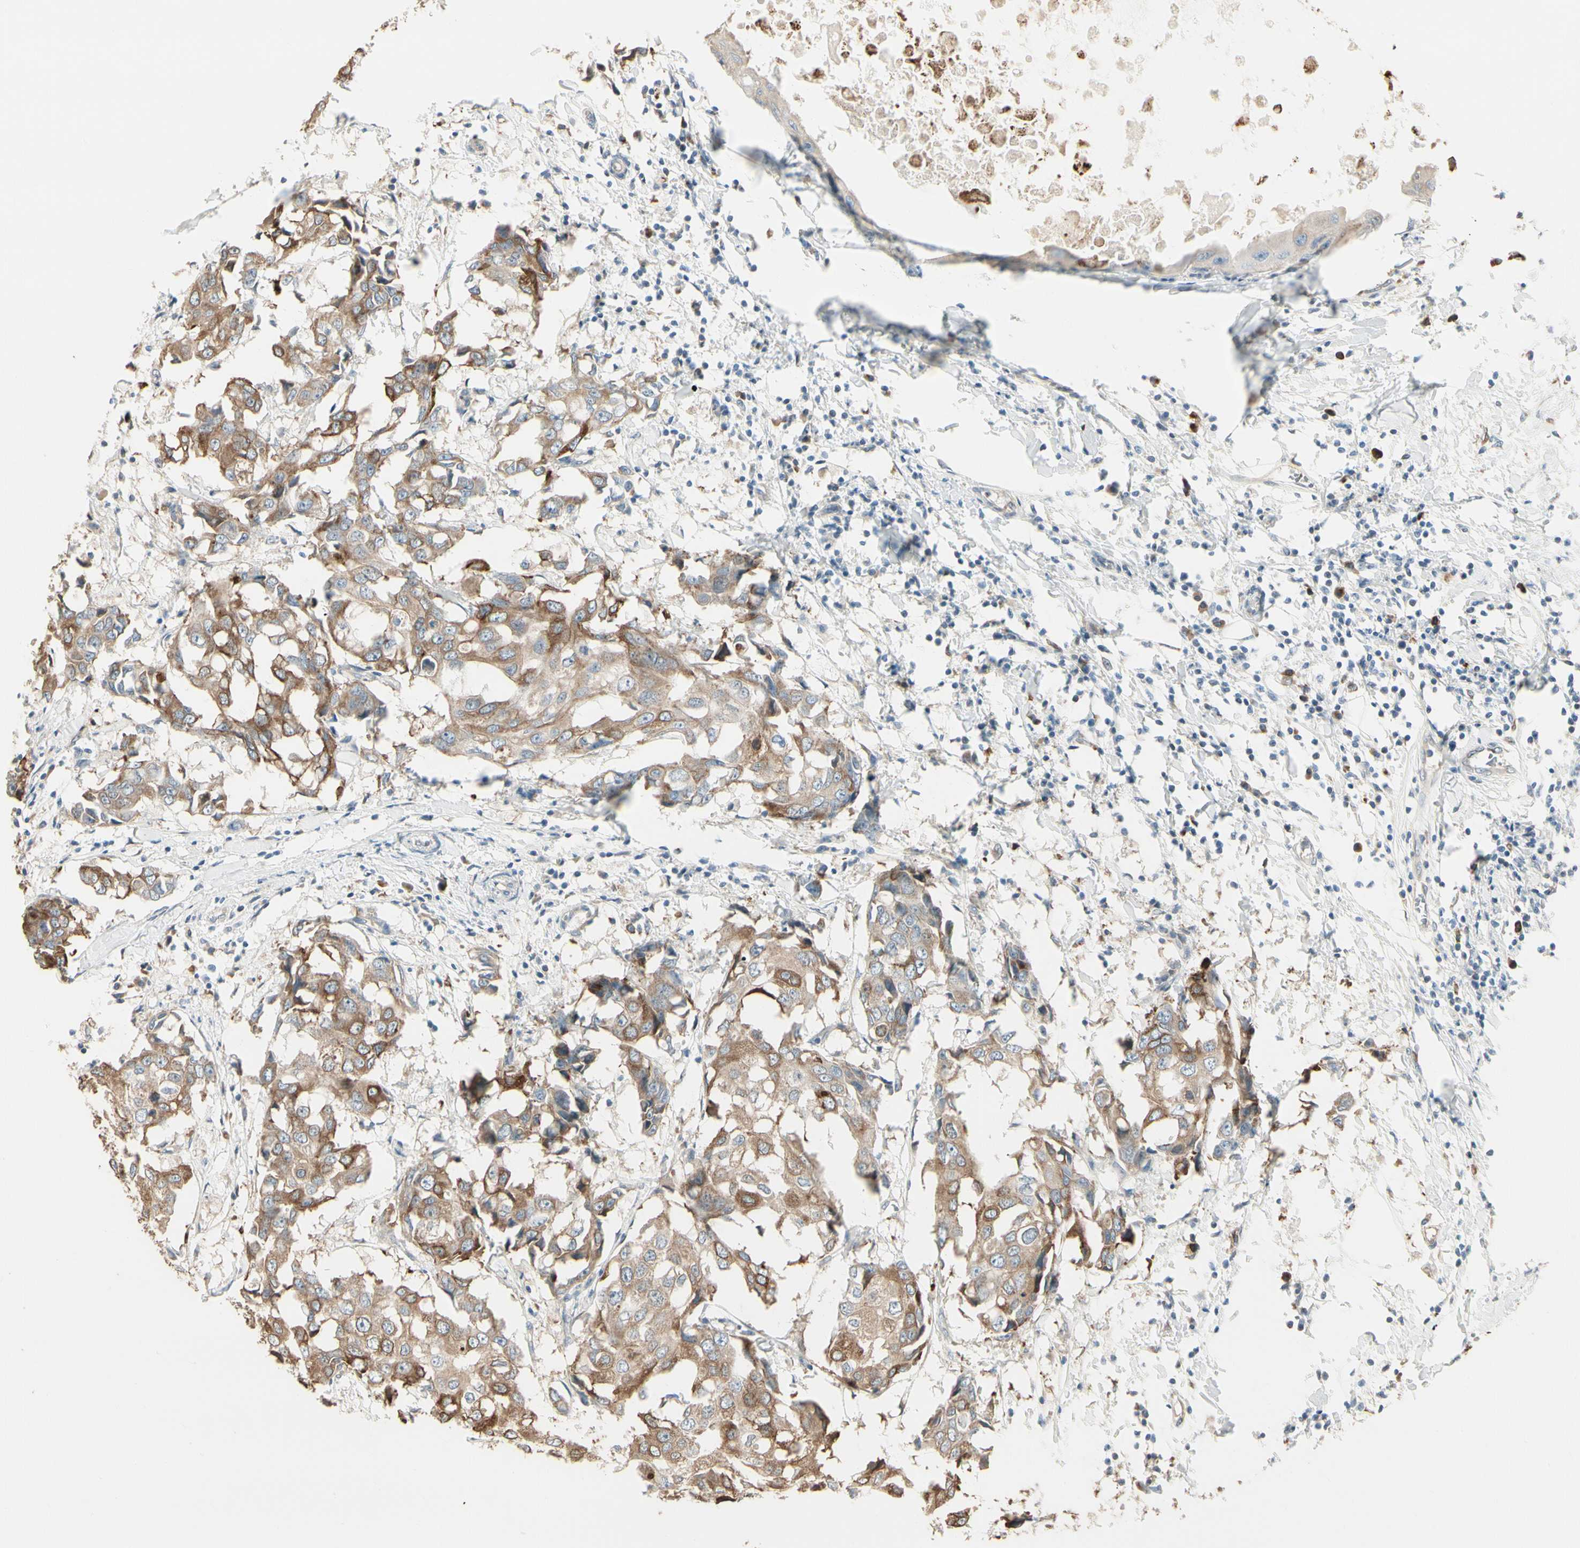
{"staining": {"intensity": "moderate", "quantity": ">75%", "location": "cytoplasmic/membranous"}, "tissue": "breast cancer", "cell_type": "Tumor cells", "image_type": "cancer", "snomed": [{"axis": "morphology", "description": "Duct carcinoma"}, {"axis": "topography", "description": "Breast"}], "caption": "Breast intraductal carcinoma stained with IHC demonstrates moderate cytoplasmic/membranous positivity in approximately >75% of tumor cells. (brown staining indicates protein expression, while blue staining denotes nuclei).", "gene": "NUCB2", "patient": {"sex": "female", "age": 27}}